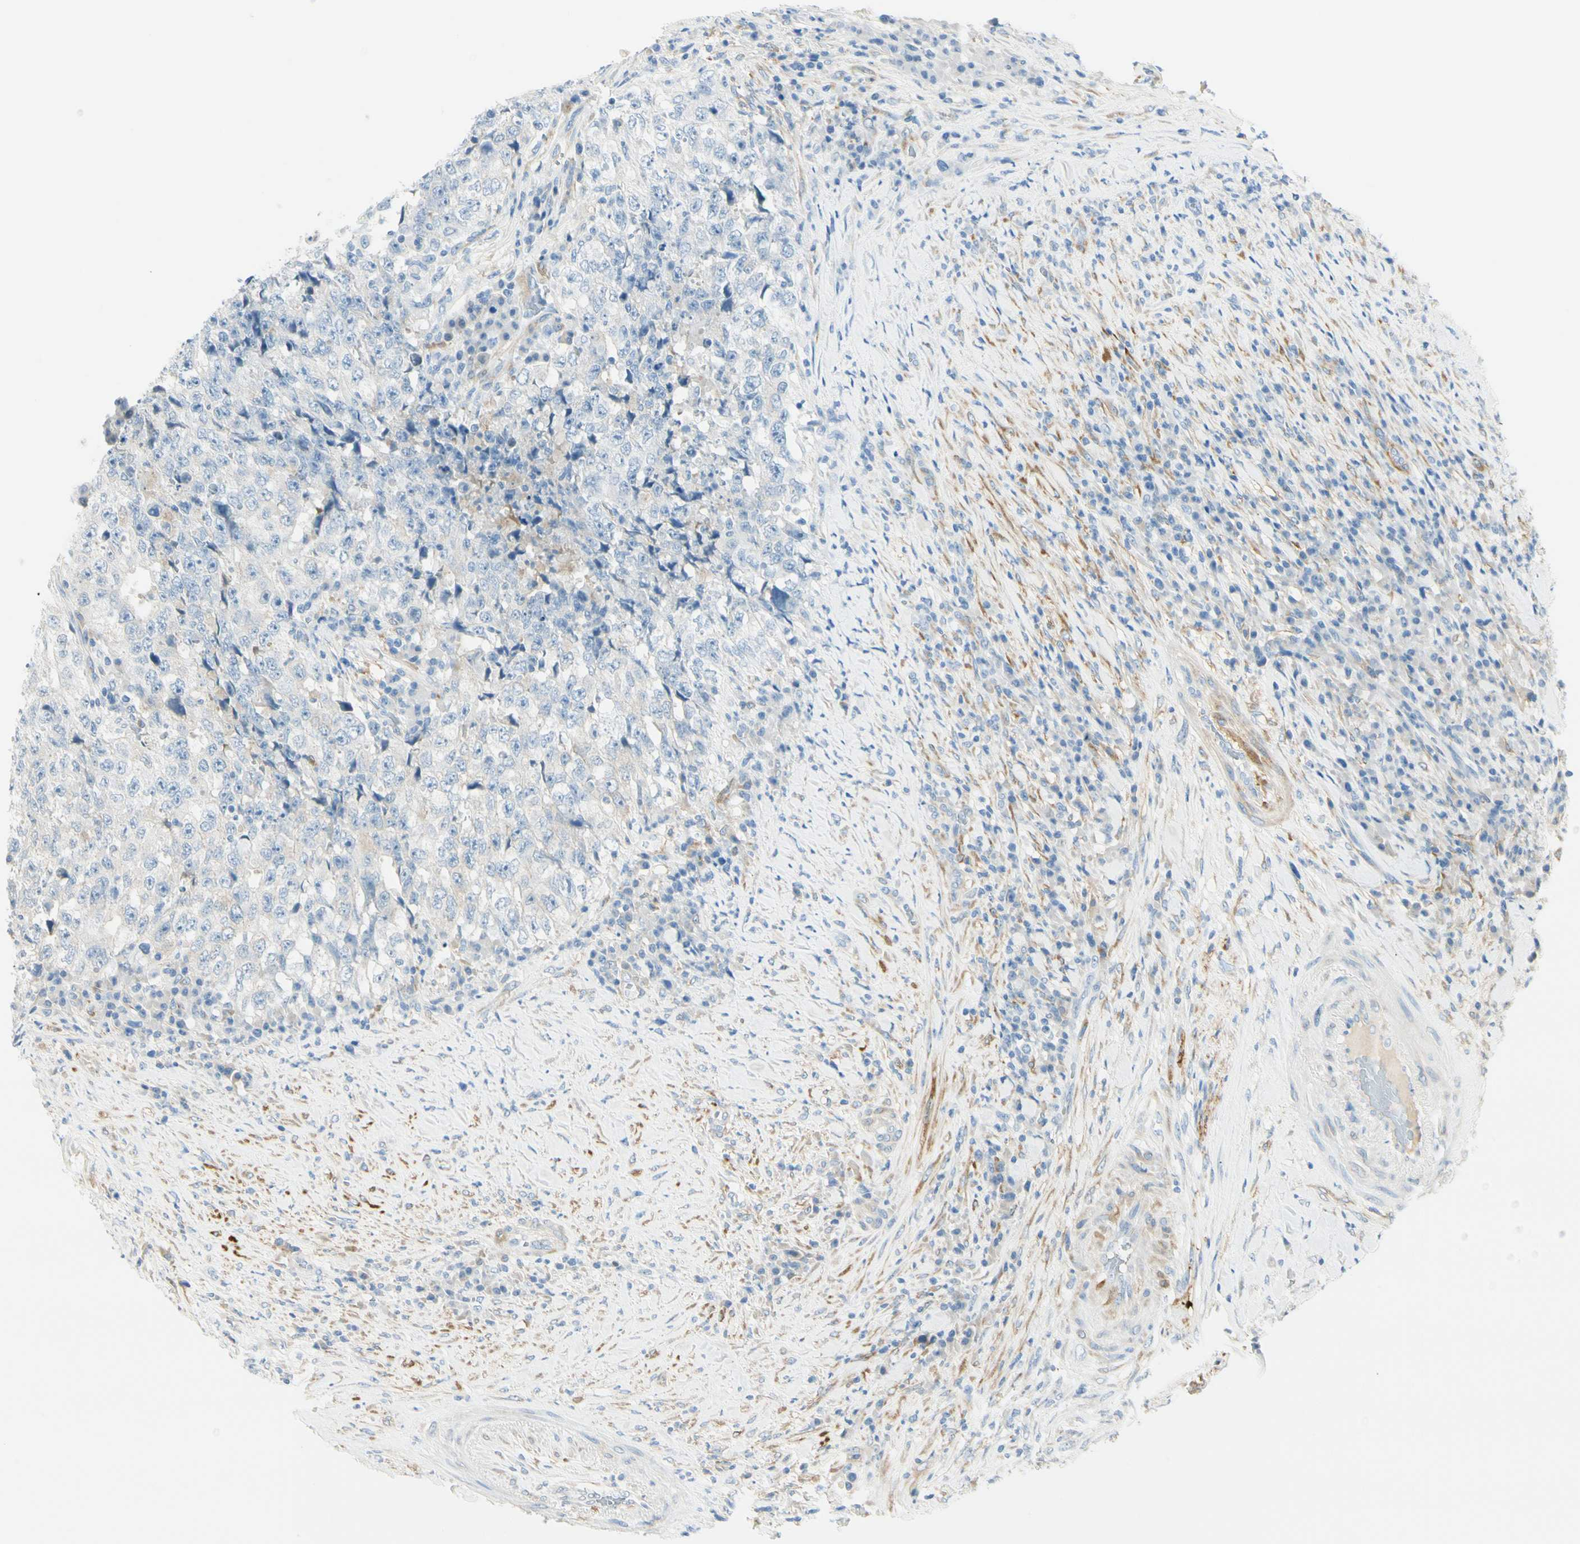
{"staining": {"intensity": "negative", "quantity": "none", "location": "none"}, "tissue": "testis cancer", "cell_type": "Tumor cells", "image_type": "cancer", "snomed": [{"axis": "morphology", "description": "Necrosis, NOS"}, {"axis": "morphology", "description": "Carcinoma, Embryonal, NOS"}, {"axis": "topography", "description": "Testis"}], "caption": "Image shows no significant protein positivity in tumor cells of testis cancer (embryonal carcinoma).", "gene": "AMPH", "patient": {"sex": "male", "age": 19}}